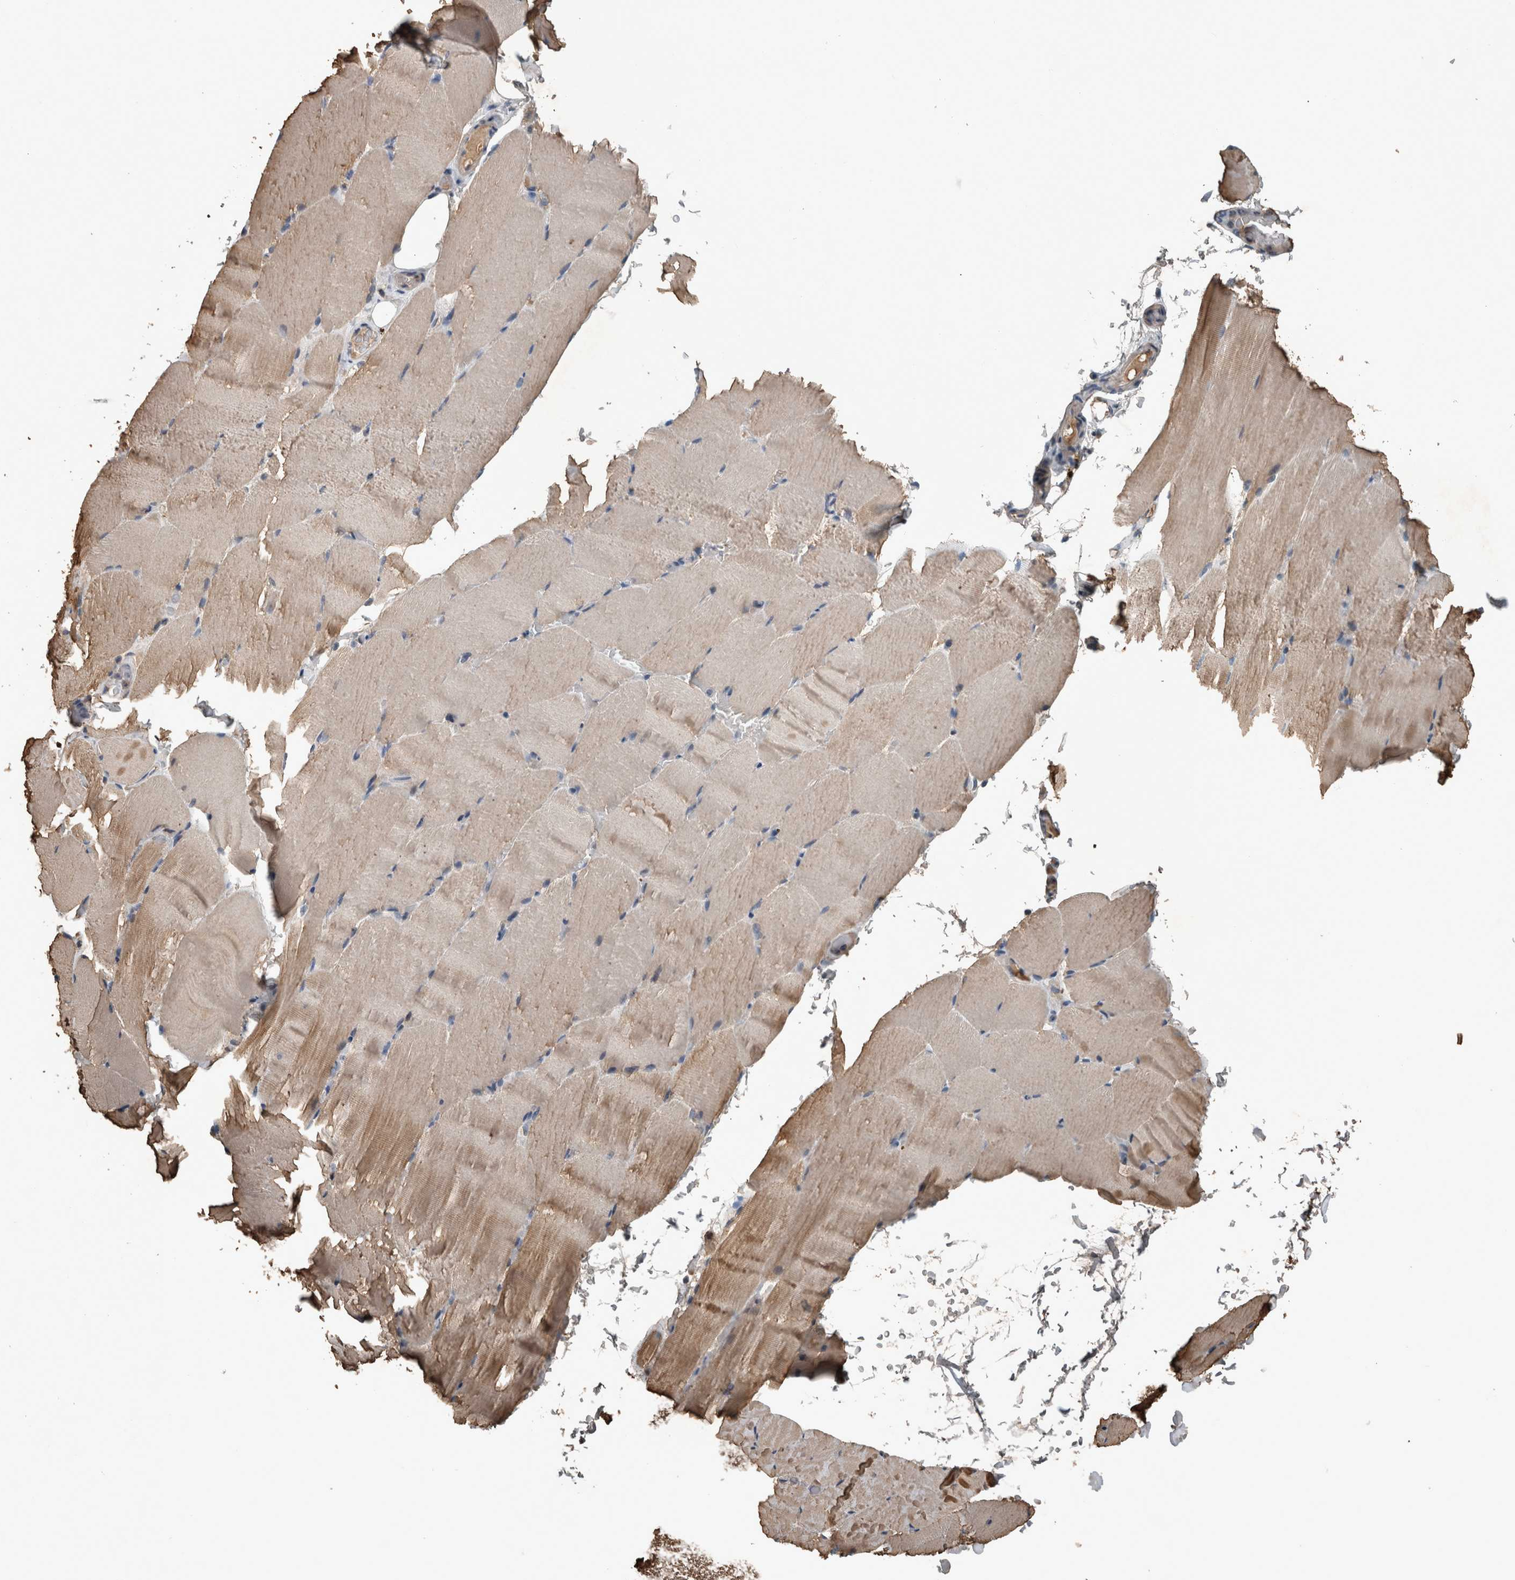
{"staining": {"intensity": "moderate", "quantity": "25%-75%", "location": "cytoplasmic/membranous"}, "tissue": "skeletal muscle", "cell_type": "Myocytes", "image_type": "normal", "snomed": [{"axis": "morphology", "description": "Normal tissue, NOS"}, {"axis": "topography", "description": "Skeletal muscle"}, {"axis": "topography", "description": "Parathyroid gland"}], "caption": "IHC photomicrograph of normal skeletal muscle: skeletal muscle stained using IHC displays medium levels of moderate protein expression localized specifically in the cytoplasmic/membranous of myocytes, appearing as a cytoplasmic/membranous brown color.", "gene": "FGFRL1", "patient": {"sex": "female", "age": 37}}